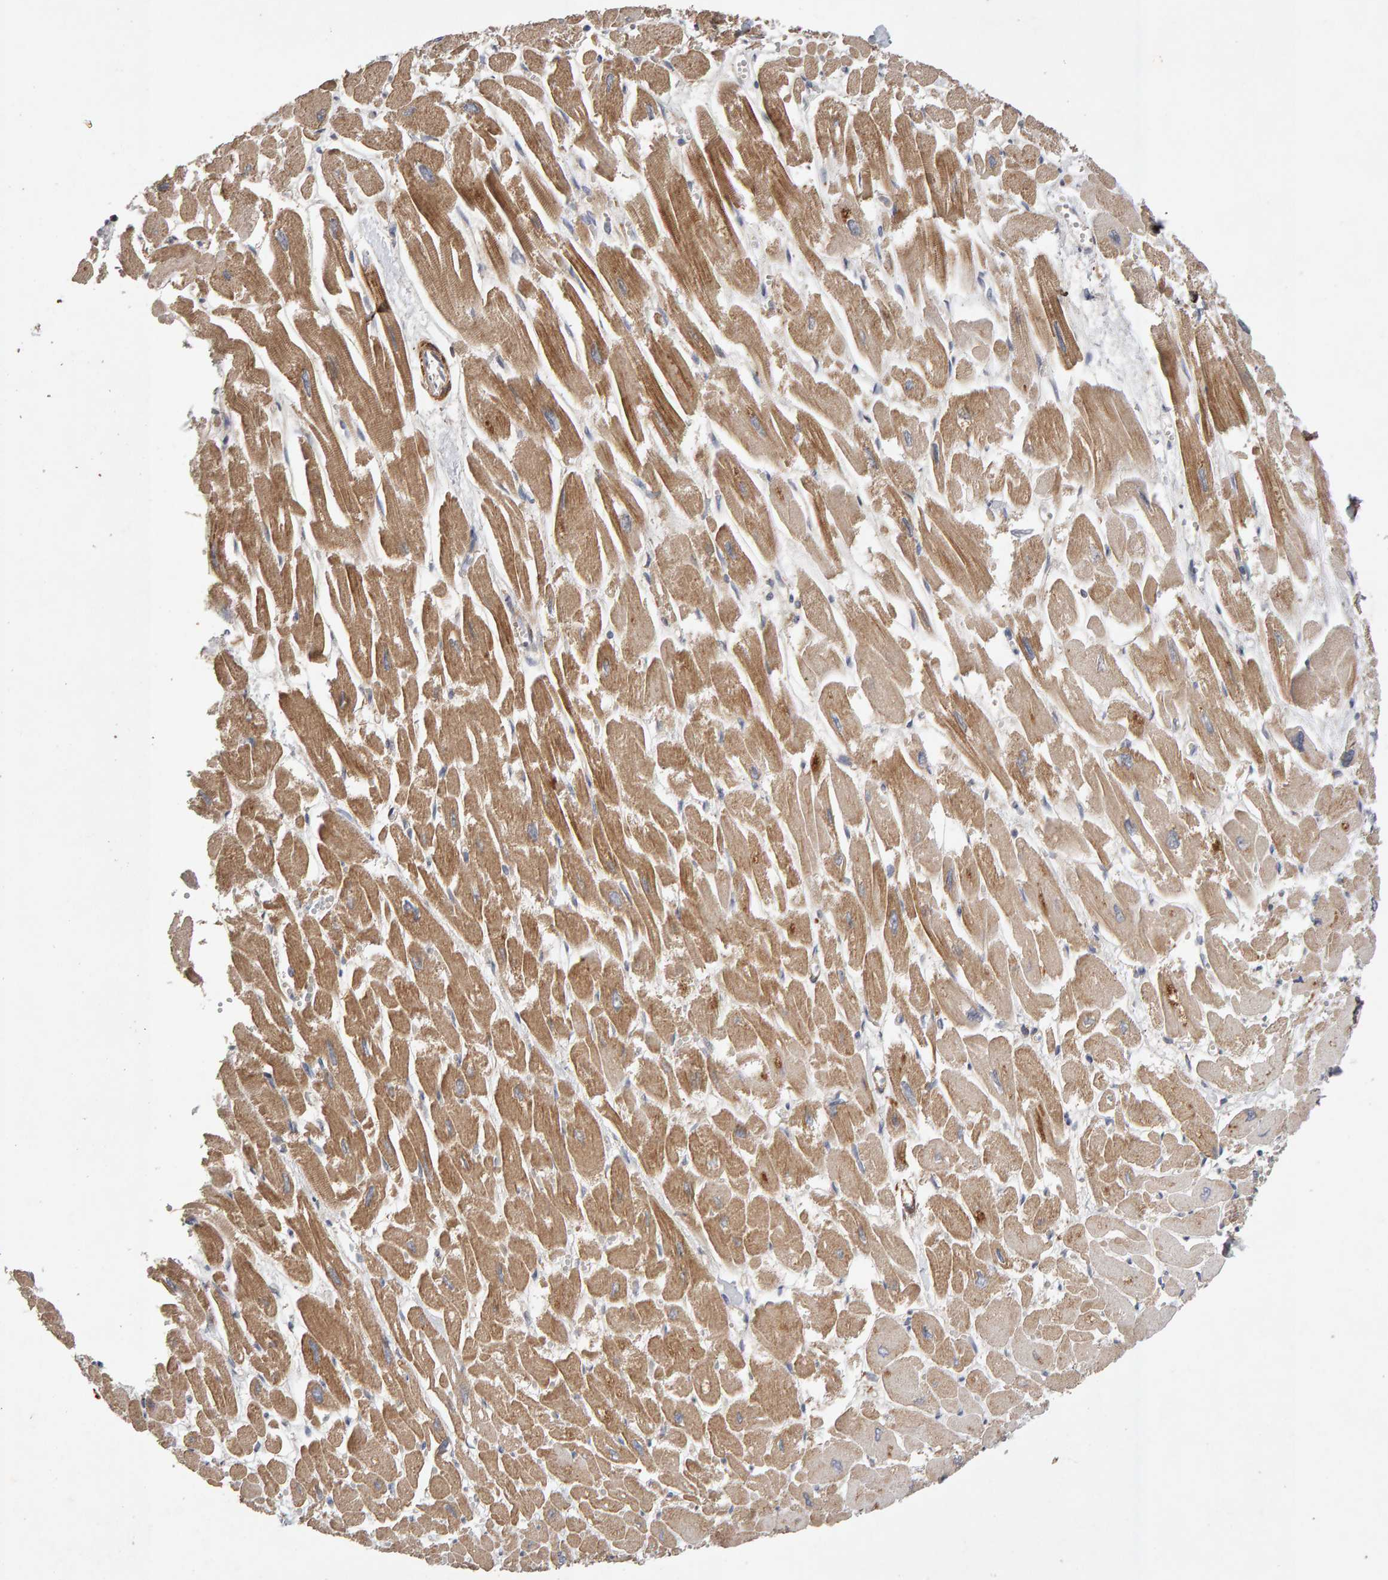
{"staining": {"intensity": "moderate", "quantity": ">75%", "location": "cytoplasmic/membranous"}, "tissue": "heart muscle", "cell_type": "Cardiomyocytes", "image_type": "normal", "snomed": [{"axis": "morphology", "description": "Normal tissue, NOS"}, {"axis": "topography", "description": "Heart"}], "caption": "Human heart muscle stained for a protein (brown) reveals moderate cytoplasmic/membranous positive positivity in about >75% of cardiomyocytes.", "gene": "RNF19A", "patient": {"sex": "male", "age": 54}}